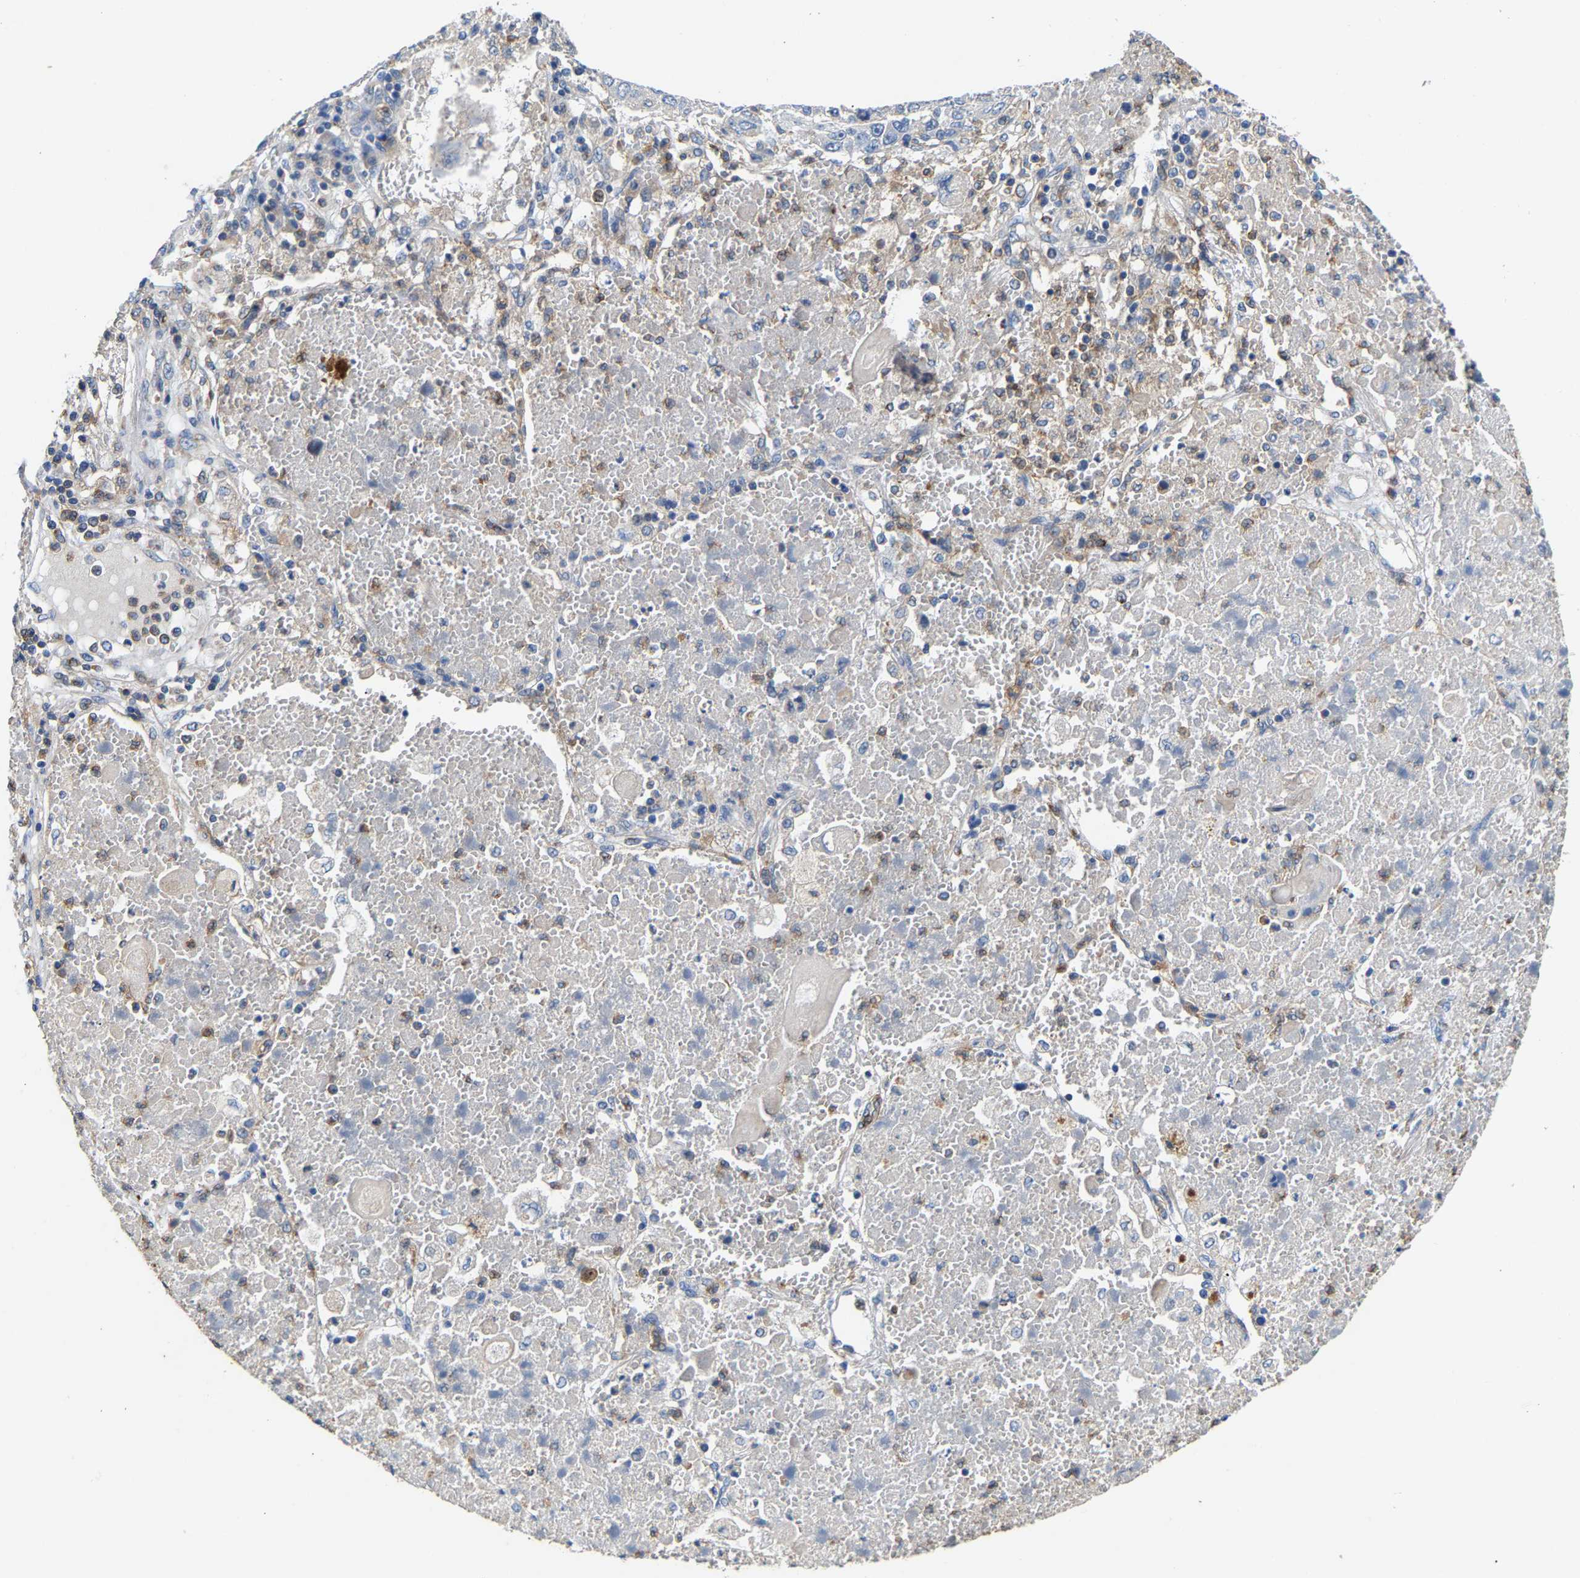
{"staining": {"intensity": "negative", "quantity": "none", "location": "none"}, "tissue": "lung cancer", "cell_type": "Tumor cells", "image_type": "cancer", "snomed": [{"axis": "morphology", "description": "Squamous cell carcinoma, NOS"}, {"axis": "topography", "description": "Lung"}], "caption": "High magnification brightfield microscopy of lung squamous cell carcinoma stained with DAB (3,3'-diaminobenzidine) (brown) and counterstained with hematoxylin (blue): tumor cells show no significant positivity.", "gene": "CCDC171", "patient": {"sex": "male", "age": 61}}